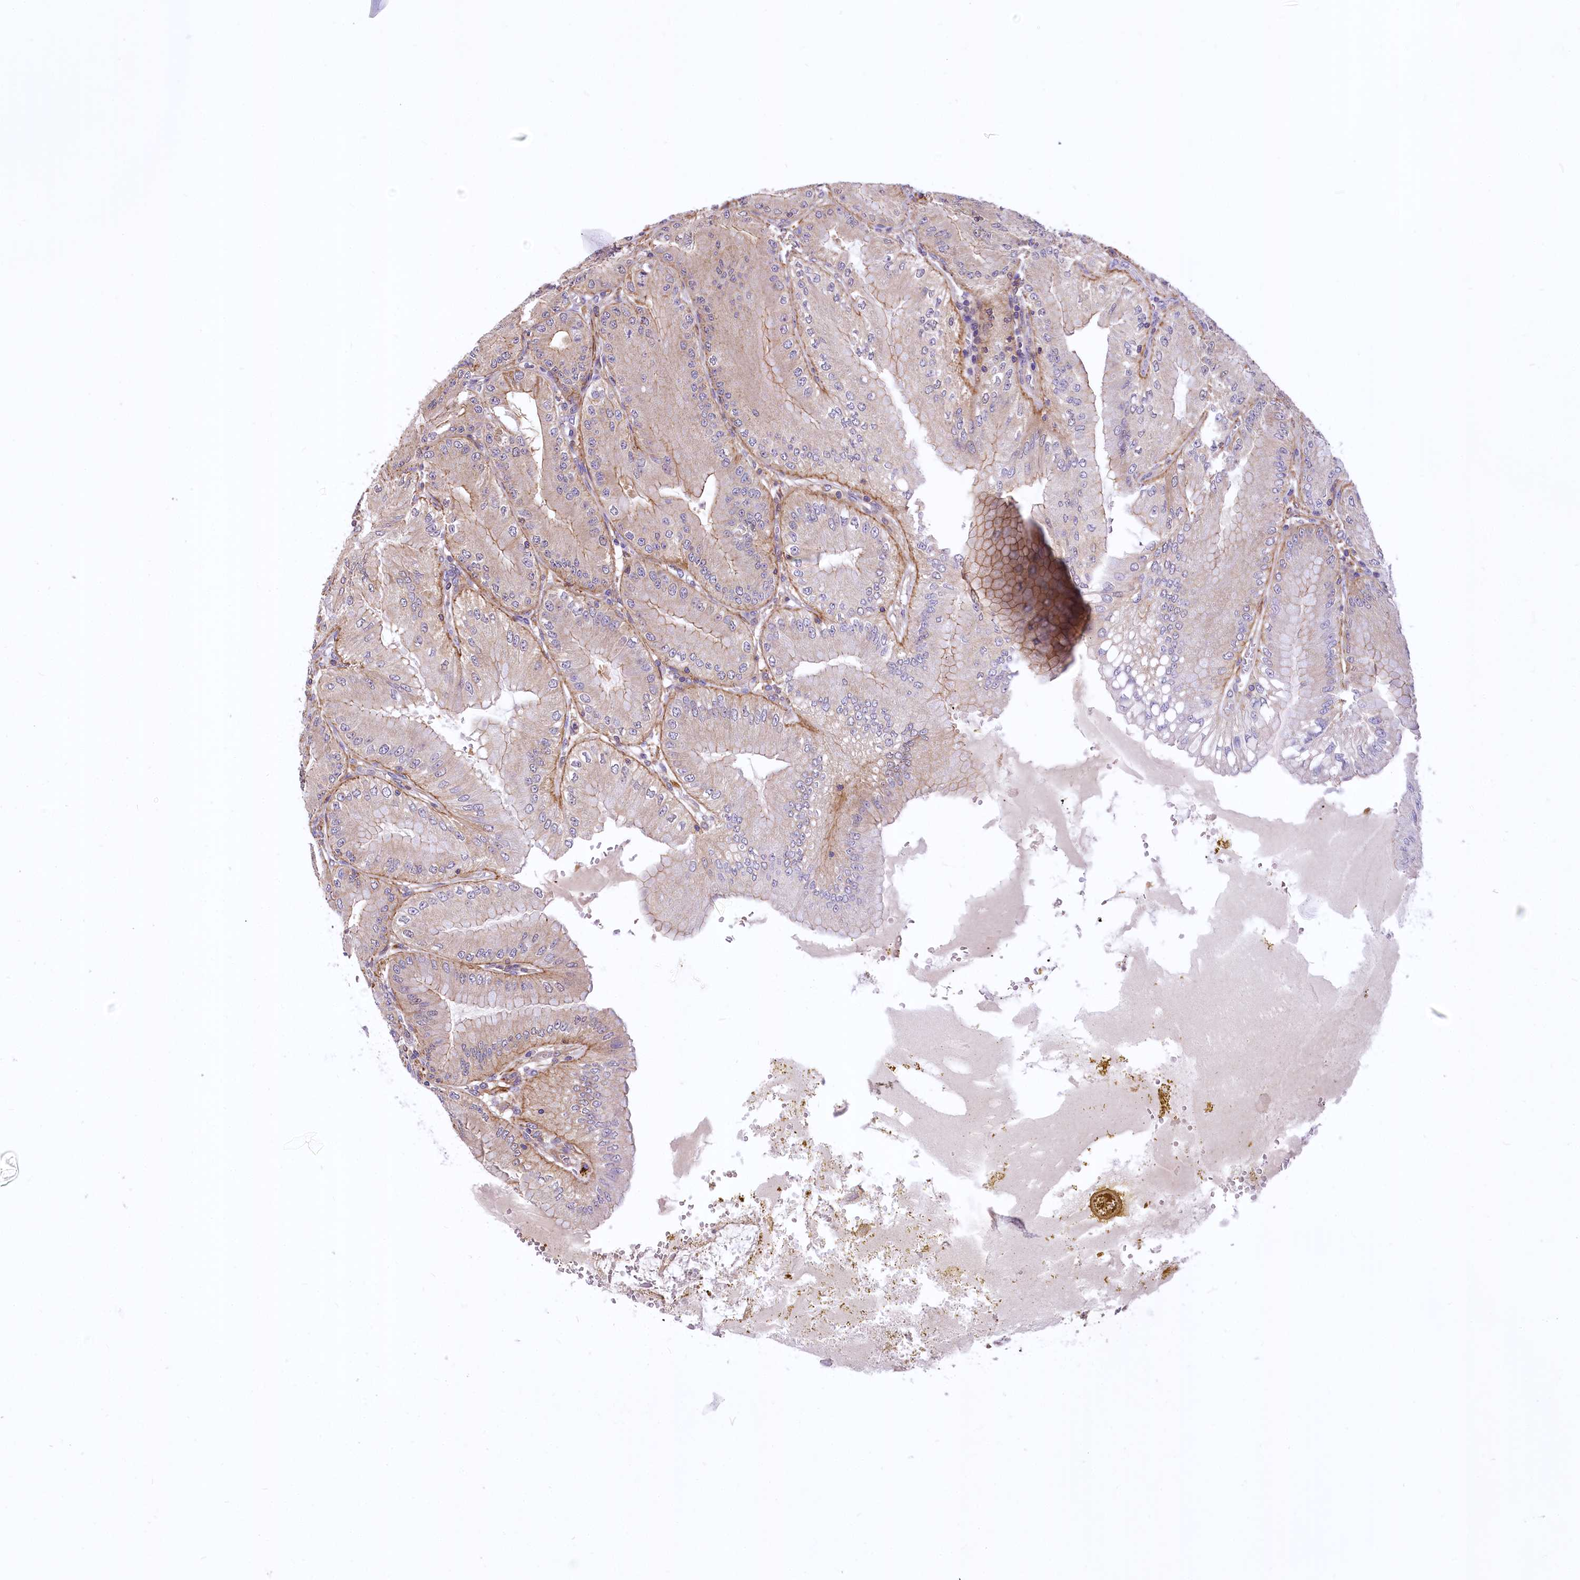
{"staining": {"intensity": "moderate", "quantity": "25%-75%", "location": "cytoplasmic/membranous"}, "tissue": "stomach", "cell_type": "Glandular cells", "image_type": "normal", "snomed": [{"axis": "morphology", "description": "Normal tissue, NOS"}, {"axis": "topography", "description": "Stomach, upper"}, {"axis": "topography", "description": "Stomach, lower"}], "caption": "Immunohistochemistry (IHC) staining of unremarkable stomach, which exhibits medium levels of moderate cytoplasmic/membranous positivity in about 25%-75% of glandular cells indicating moderate cytoplasmic/membranous protein expression. The staining was performed using DAB (brown) for protein detection and nuclei were counterstained in hematoxylin (blue).", "gene": "DPP3", "patient": {"sex": "male", "age": 71}}